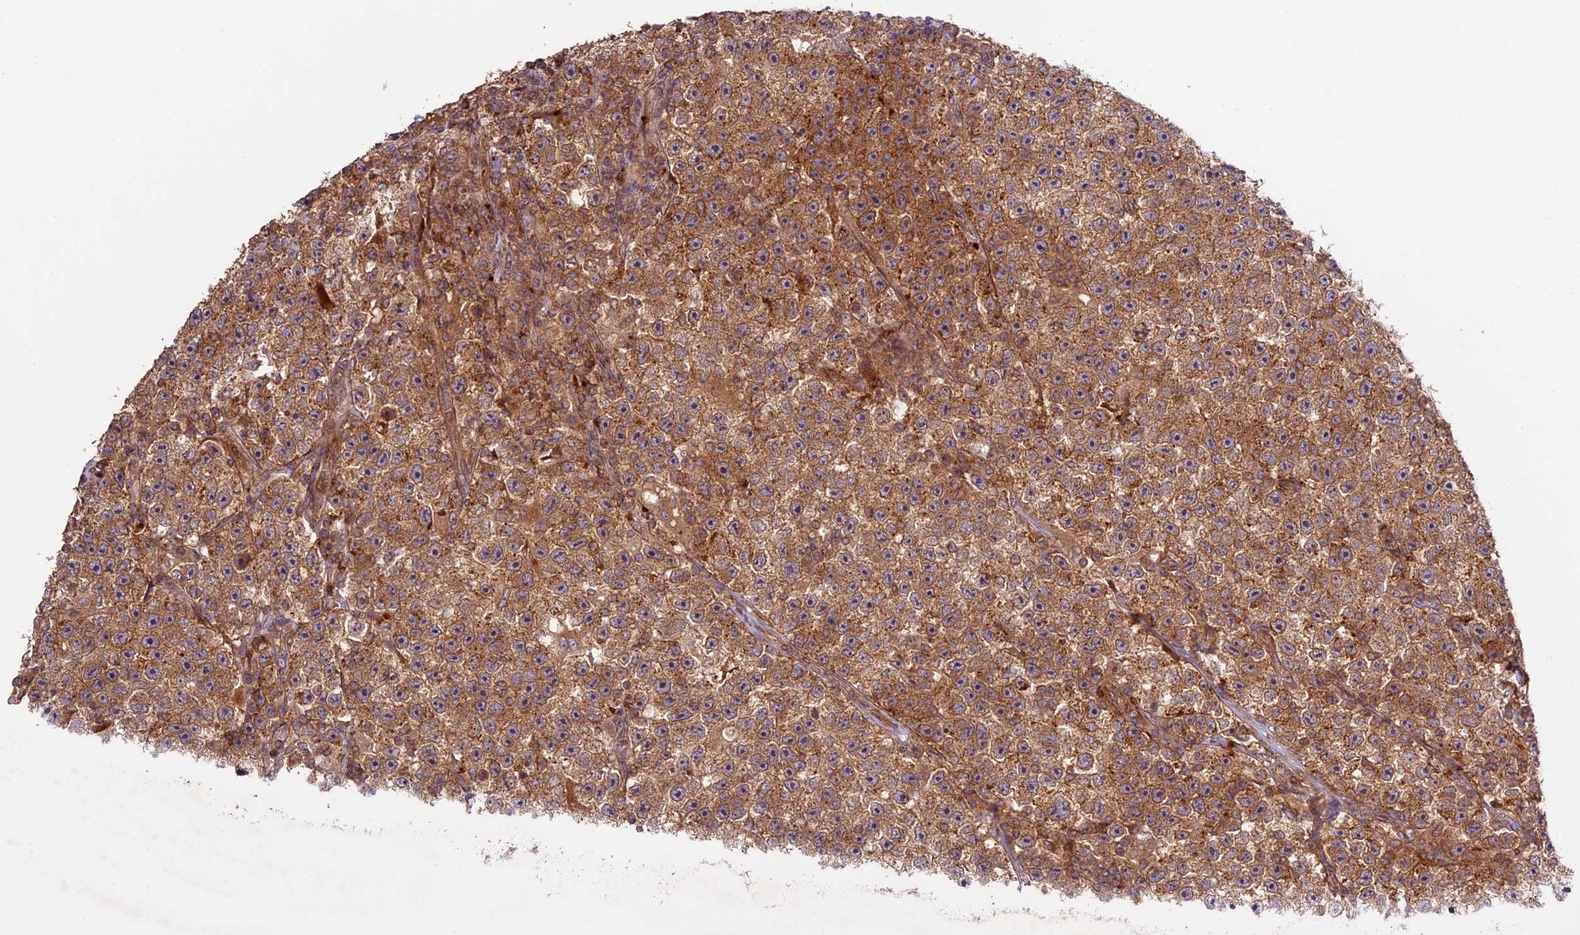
{"staining": {"intensity": "moderate", "quantity": ">75%", "location": "cytoplasmic/membranous"}, "tissue": "testis cancer", "cell_type": "Tumor cells", "image_type": "cancer", "snomed": [{"axis": "morphology", "description": "Seminoma, NOS"}, {"axis": "topography", "description": "Testis"}], "caption": "The image demonstrates a brown stain indicating the presence of a protein in the cytoplasmic/membranous of tumor cells in seminoma (testis). (DAB = brown stain, brightfield microscopy at high magnification).", "gene": "DGKH", "patient": {"sex": "male", "age": 22}}